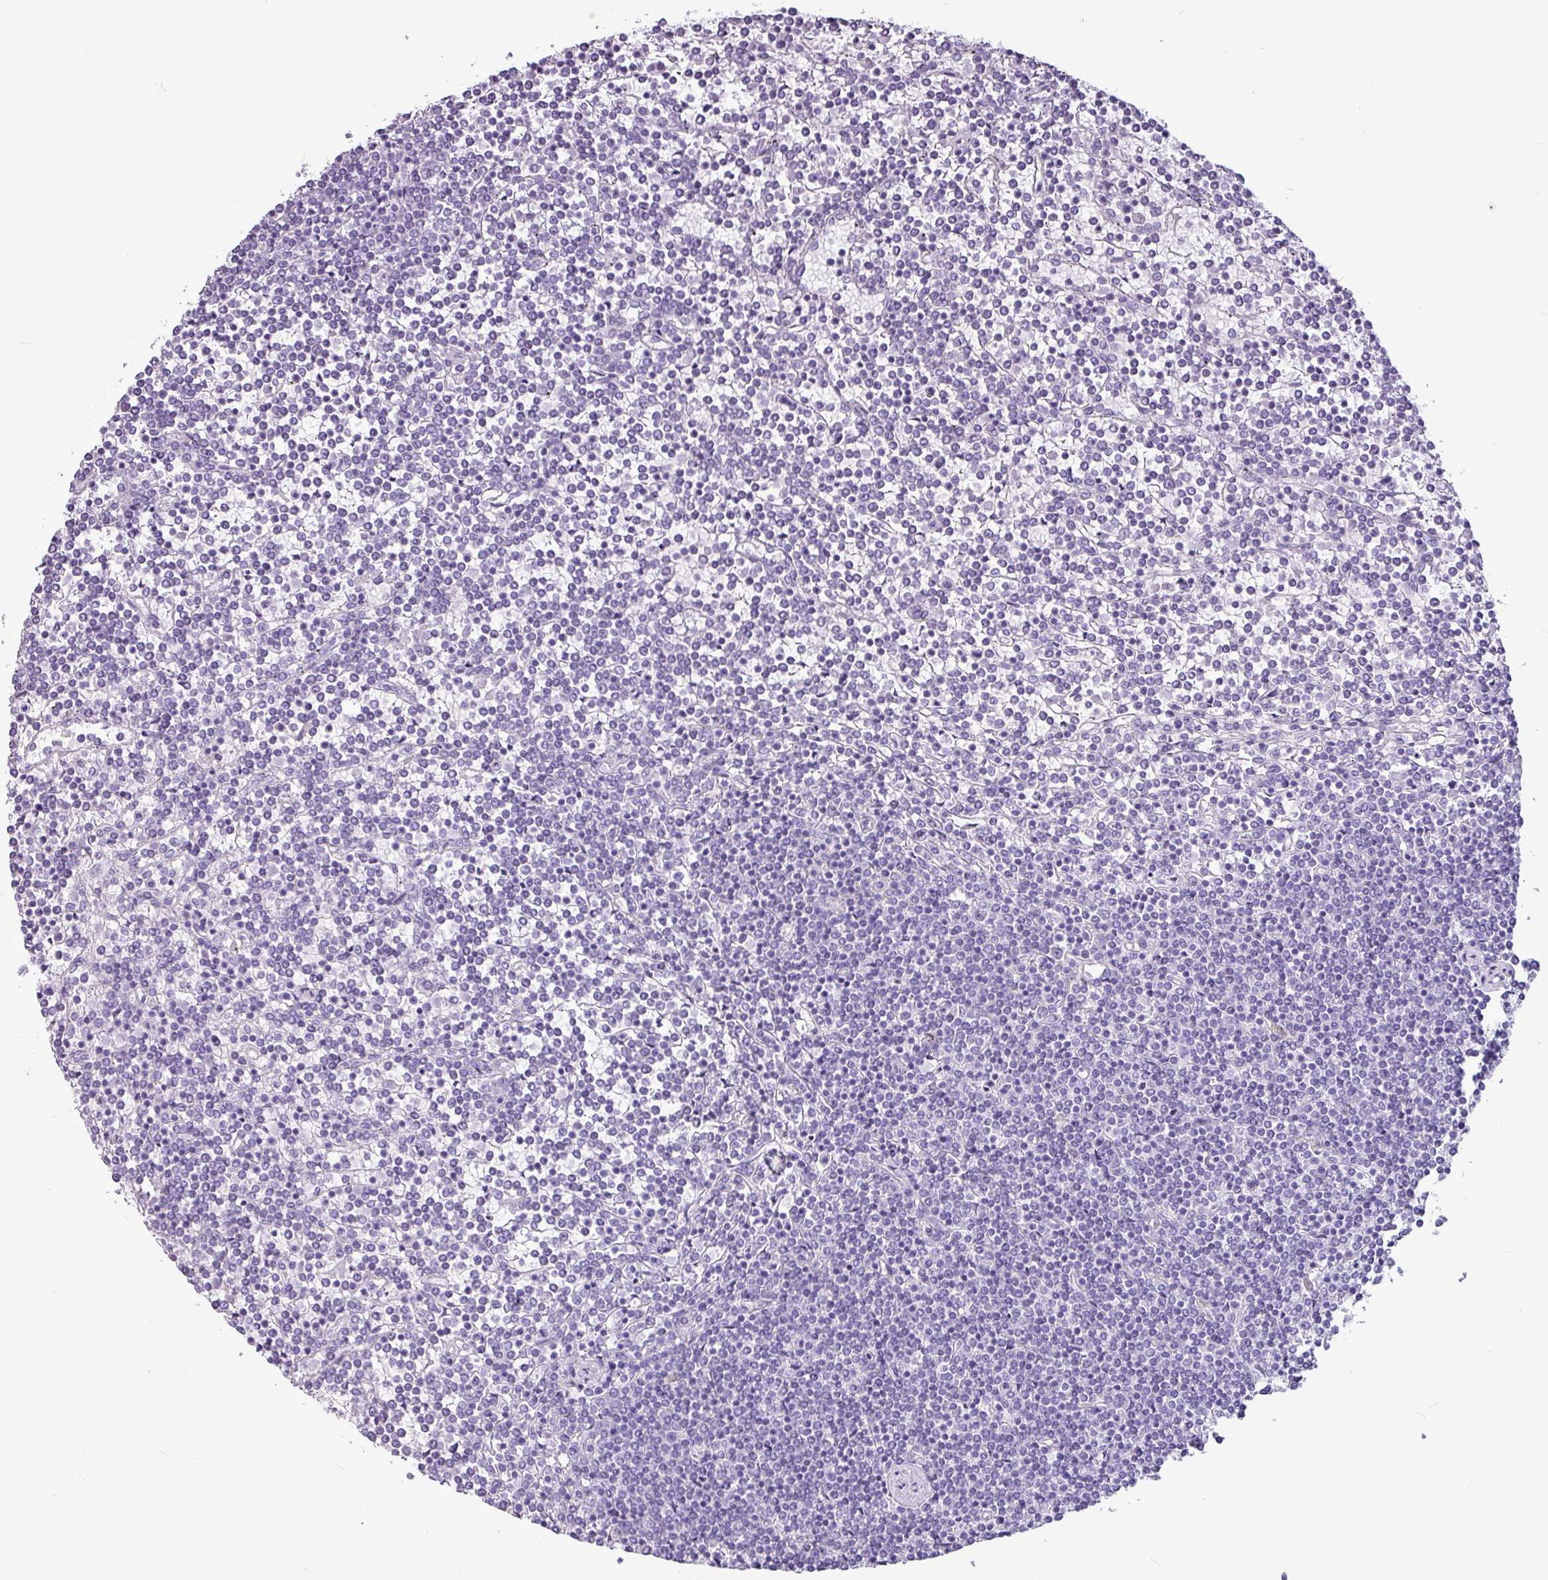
{"staining": {"intensity": "negative", "quantity": "none", "location": "none"}, "tissue": "lymphoma", "cell_type": "Tumor cells", "image_type": "cancer", "snomed": [{"axis": "morphology", "description": "Malignant lymphoma, non-Hodgkin's type, Low grade"}, {"axis": "topography", "description": "Spleen"}], "caption": "Tumor cells are negative for brown protein staining in lymphoma. (DAB immunohistochemistry visualized using brightfield microscopy, high magnification).", "gene": "AMY1B", "patient": {"sex": "female", "age": 19}}